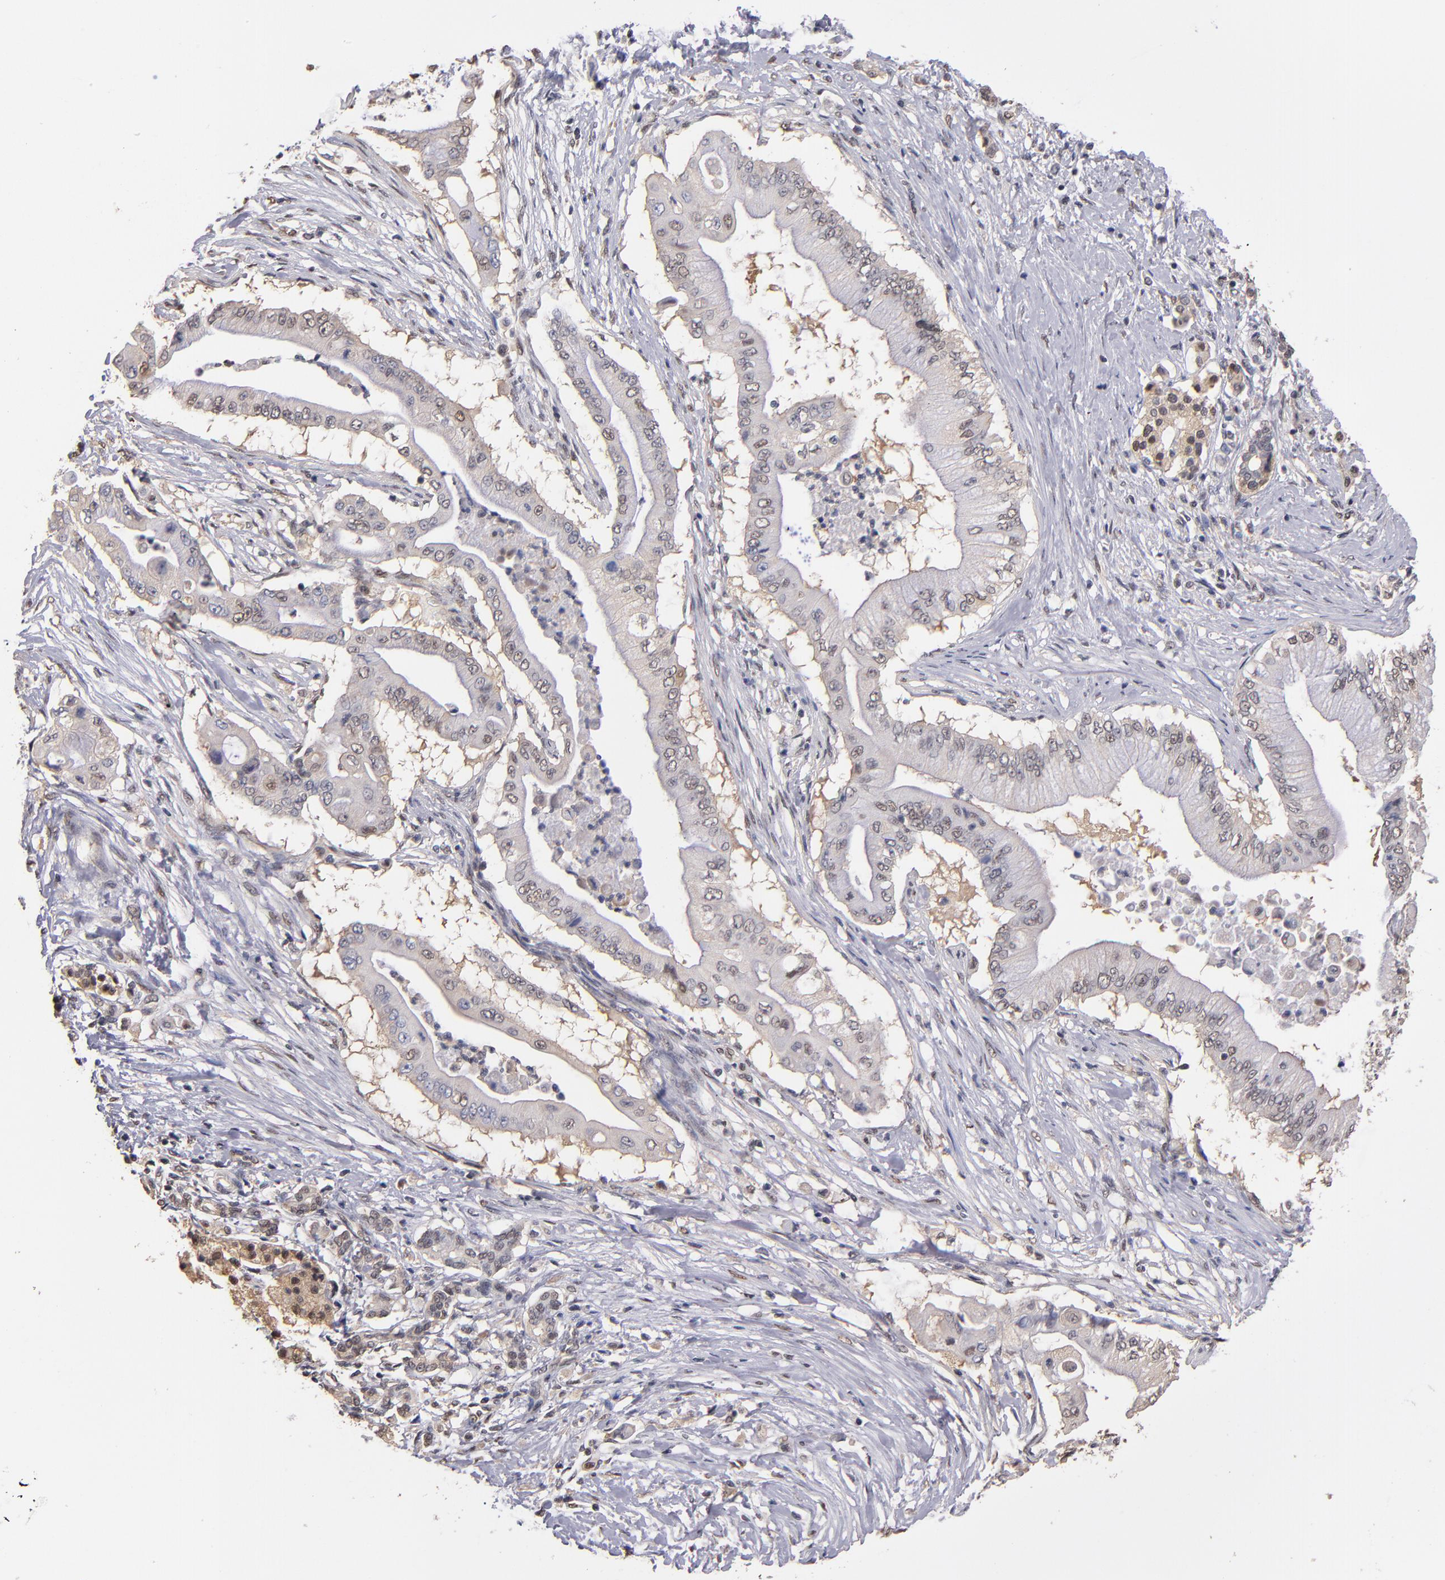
{"staining": {"intensity": "weak", "quantity": "<25%", "location": "nuclear"}, "tissue": "pancreatic cancer", "cell_type": "Tumor cells", "image_type": "cancer", "snomed": [{"axis": "morphology", "description": "Adenocarcinoma, NOS"}, {"axis": "topography", "description": "Pancreas"}], "caption": "This is an IHC image of human pancreatic cancer. There is no staining in tumor cells.", "gene": "PSMD10", "patient": {"sex": "male", "age": 62}}